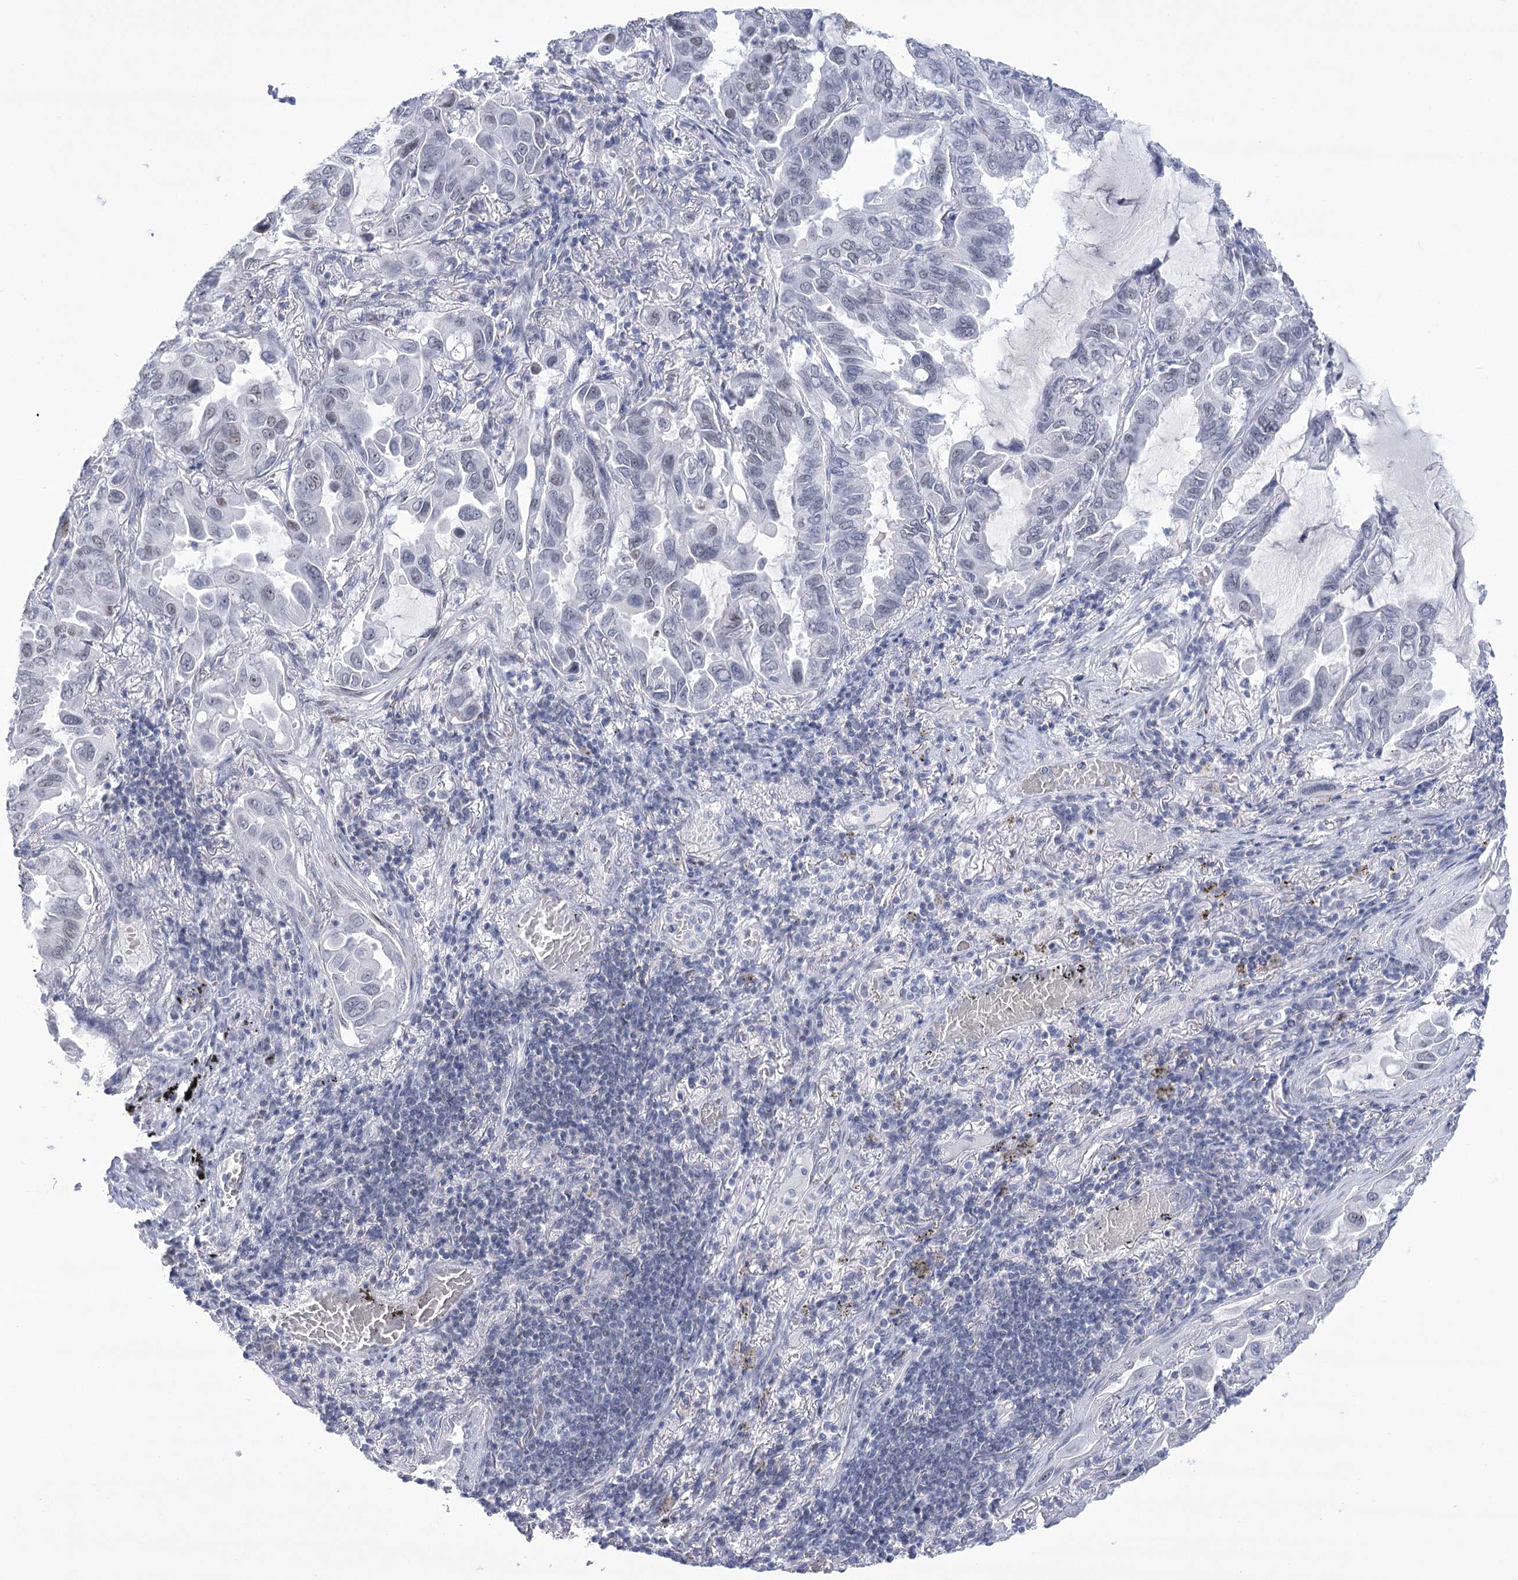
{"staining": {"intensity": "negative", "quantity": "none", "location": "none"}, "tissue": "lung cancer", "cell_type": "Tumor cells", "image_type": "cancer", "snomed": [{"axis": "morphology", "description": "Adenocarcinoma, NOS"}, {"axis": "topography", "description": "Lung"}], "caption": "Immunohistochemistry histopathology image of neoplastic tissue: human lung cancer stained with DAB reveals no significant protein positivity in tumor cells. Brightfield microscopy of immunohistochemistry (IHC) stained with DAB (3,3'-diaminobenzidine) (brown) and hematoxylin (blue), captured at high magnification.", "gene": "HORMAD1", "patient": {"sex": "male", "age": 64}}